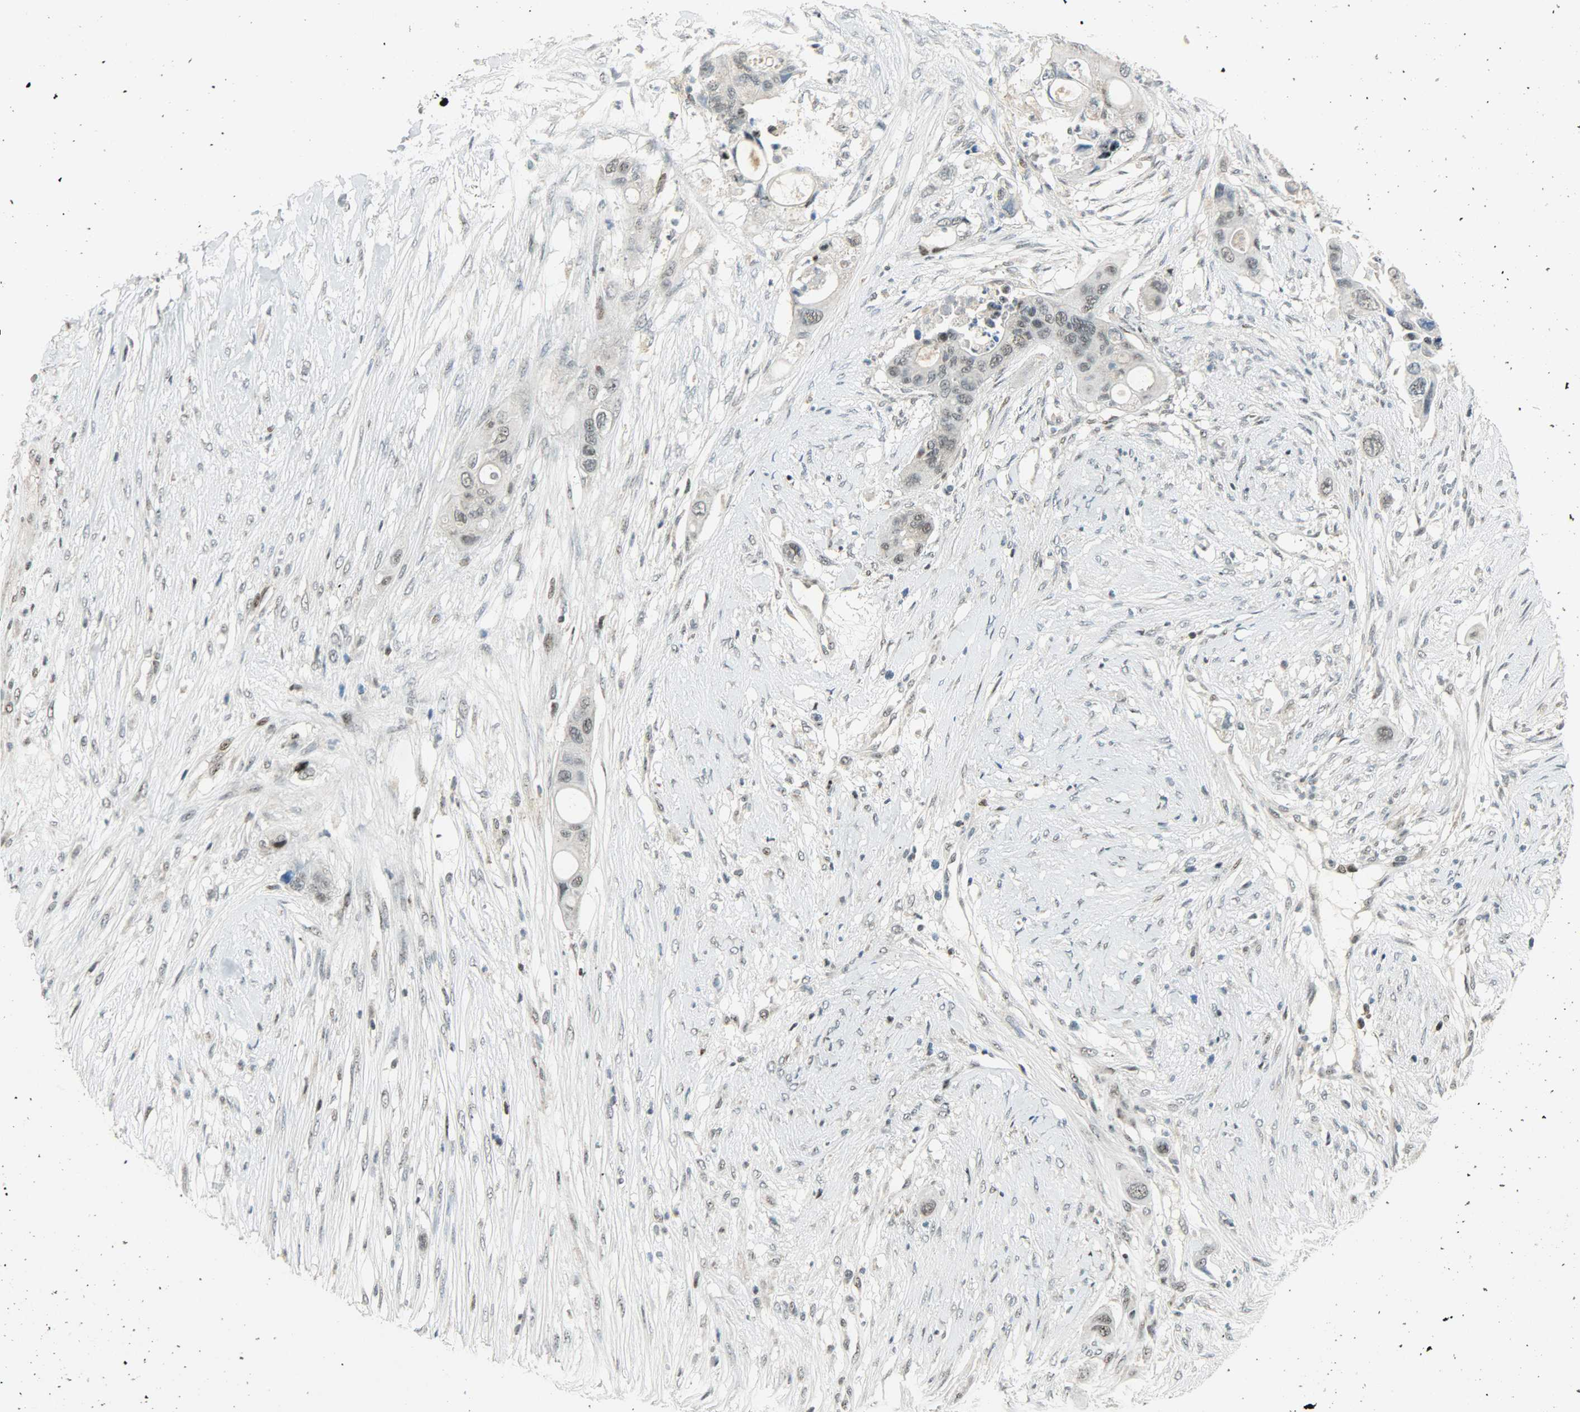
{"staining": {"intensity": "weak", "quantity": "<25%", "location": "nuclear"}, "tissue": "colorectal cancer", "cell_type": "Tumor cells", "image_type": "cancer", "snomed": [{"axis": "morphology", "description": "Adenocarcinoma, NOS"}, {"axis": "topography", "description": "Colon"}], "caption": "Immunohistochemical staining of colorectal cancer (adenocarcinoma) reveals no significant expression in tumor cells.", "gene": "IL15", "patient": {"sex": "female", "age": 57}}